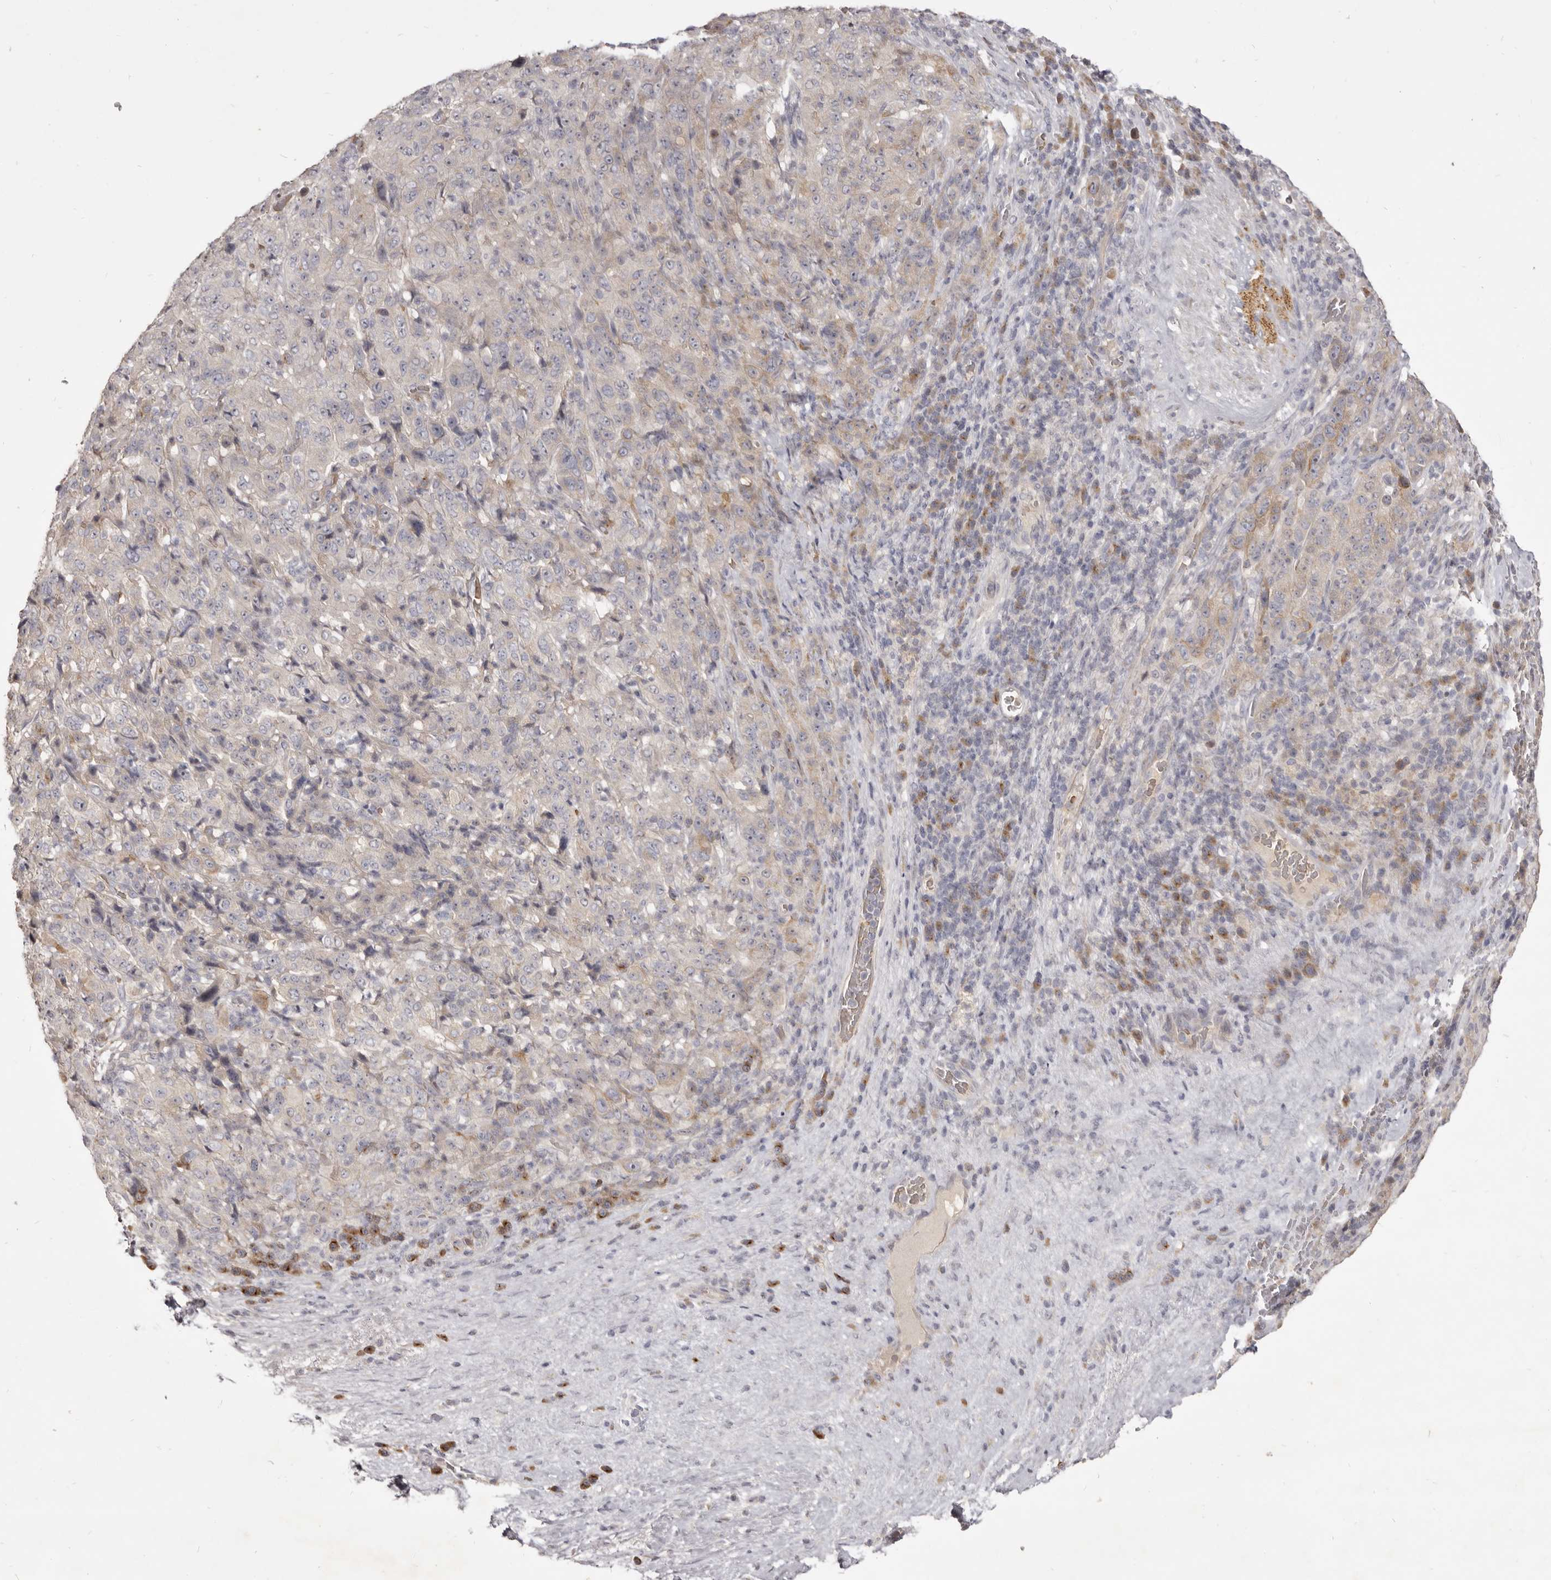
{"staining": {"intensity": "negative", "quantity": "none", "location": "none"}, "tissue": "pancreatic cancer", "cell_type": "Tumor cells", "image_type": "cancer", "snomed": [{"axis": "morphology", "description": "Adenocarcinoma, NOS"}, {"axis": "topography", "description": "Pancreas"}], "caption": "Pancreatic cancer (adenocarcinoma) was stained to show a protein in brown. There is no significant expression in tumor cells.", "gene": "KIF2B", "patient": {"sex": "male", "age": 63}}